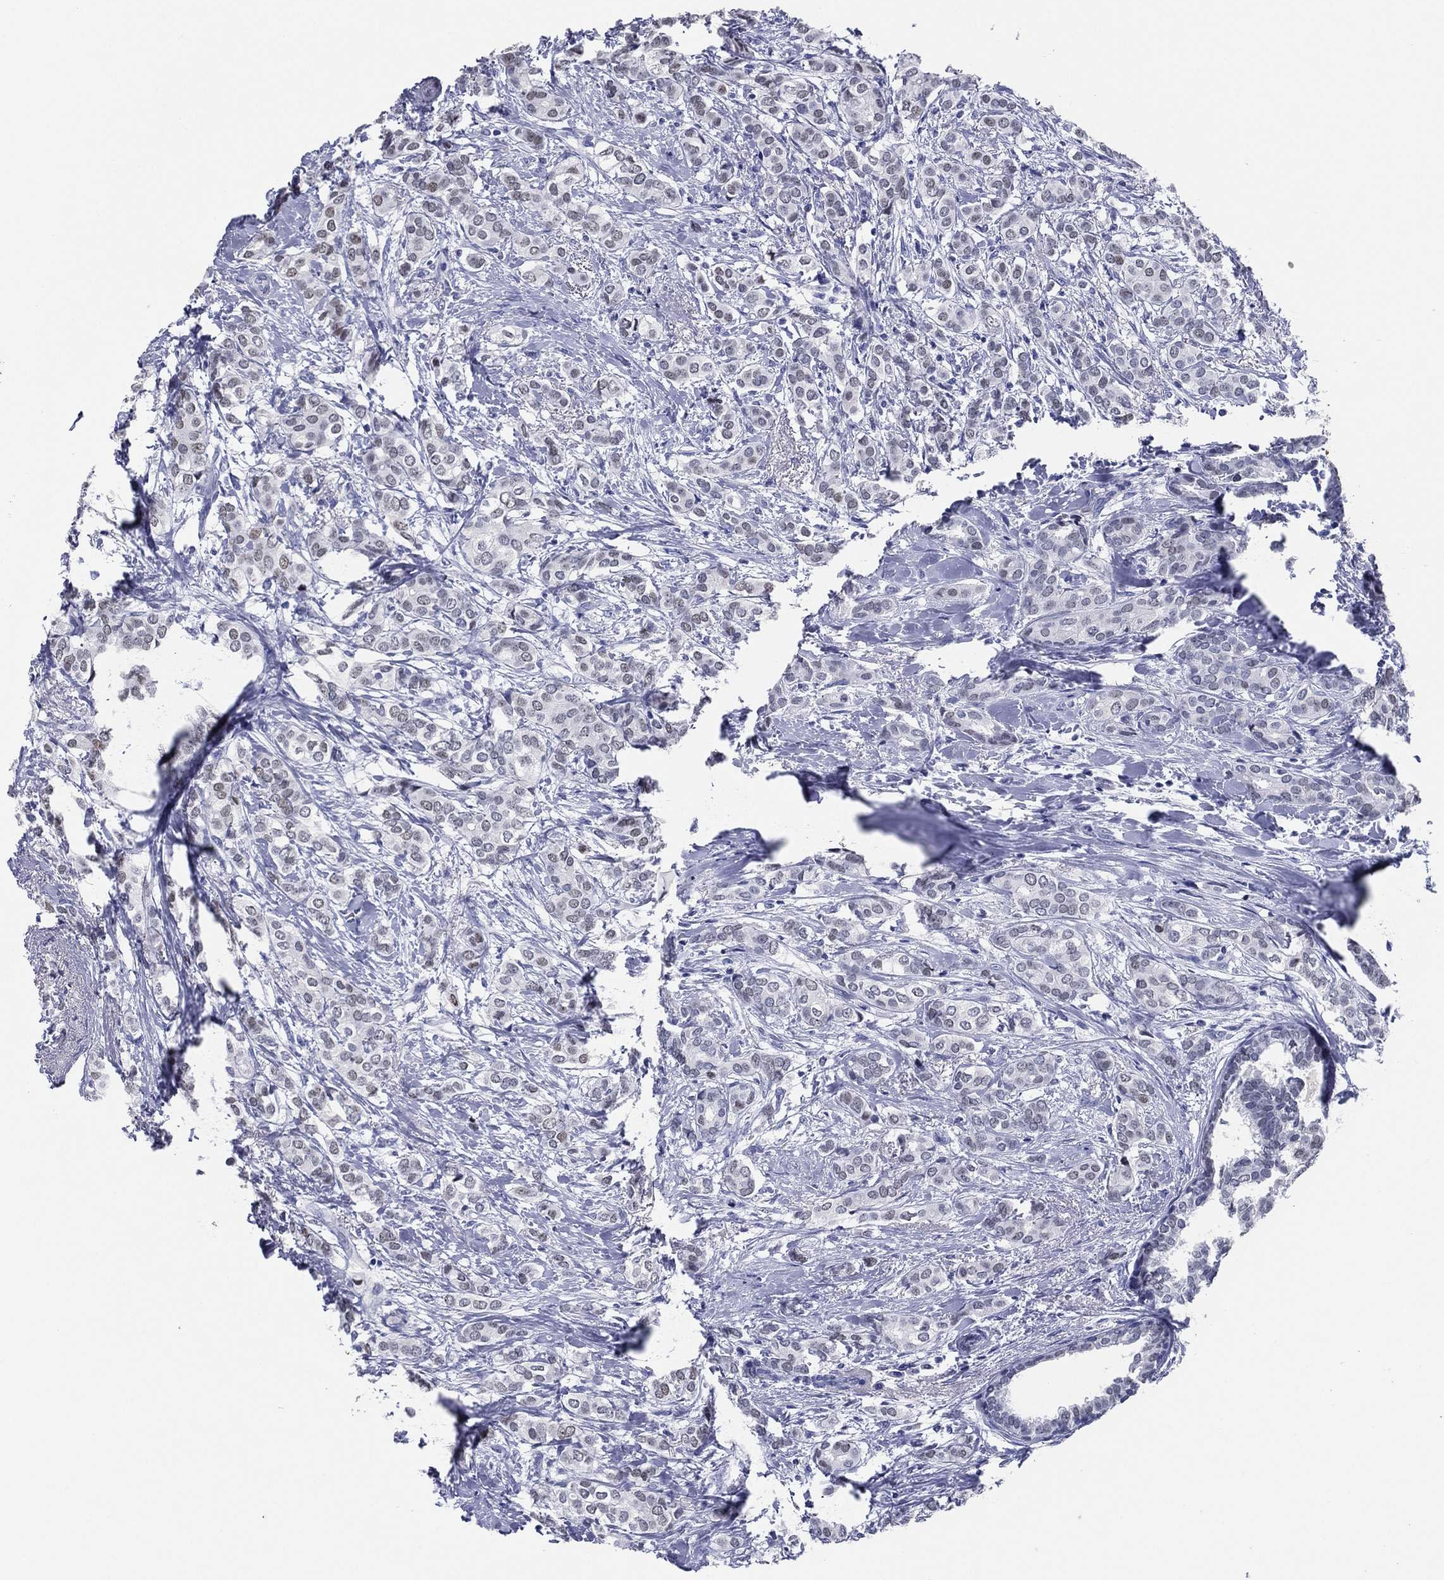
{"staining": {"intensity": "negative", "quantity": "none", "location": "none"}, "tissue": "breast cancer", "cell_type": "Tumor cells", "image_type": "cancer", "snomed": [{"axis": "morphology", "description": "Duct carcinoma"}, {"axis": "topography", "description": "Breast"}], "caption": "There is no significant positivity in tumor cells of invasive ductal carcinoma (breast).", "gene": "TFAP2A", "patient": {"sex": "female", "age": 73}}